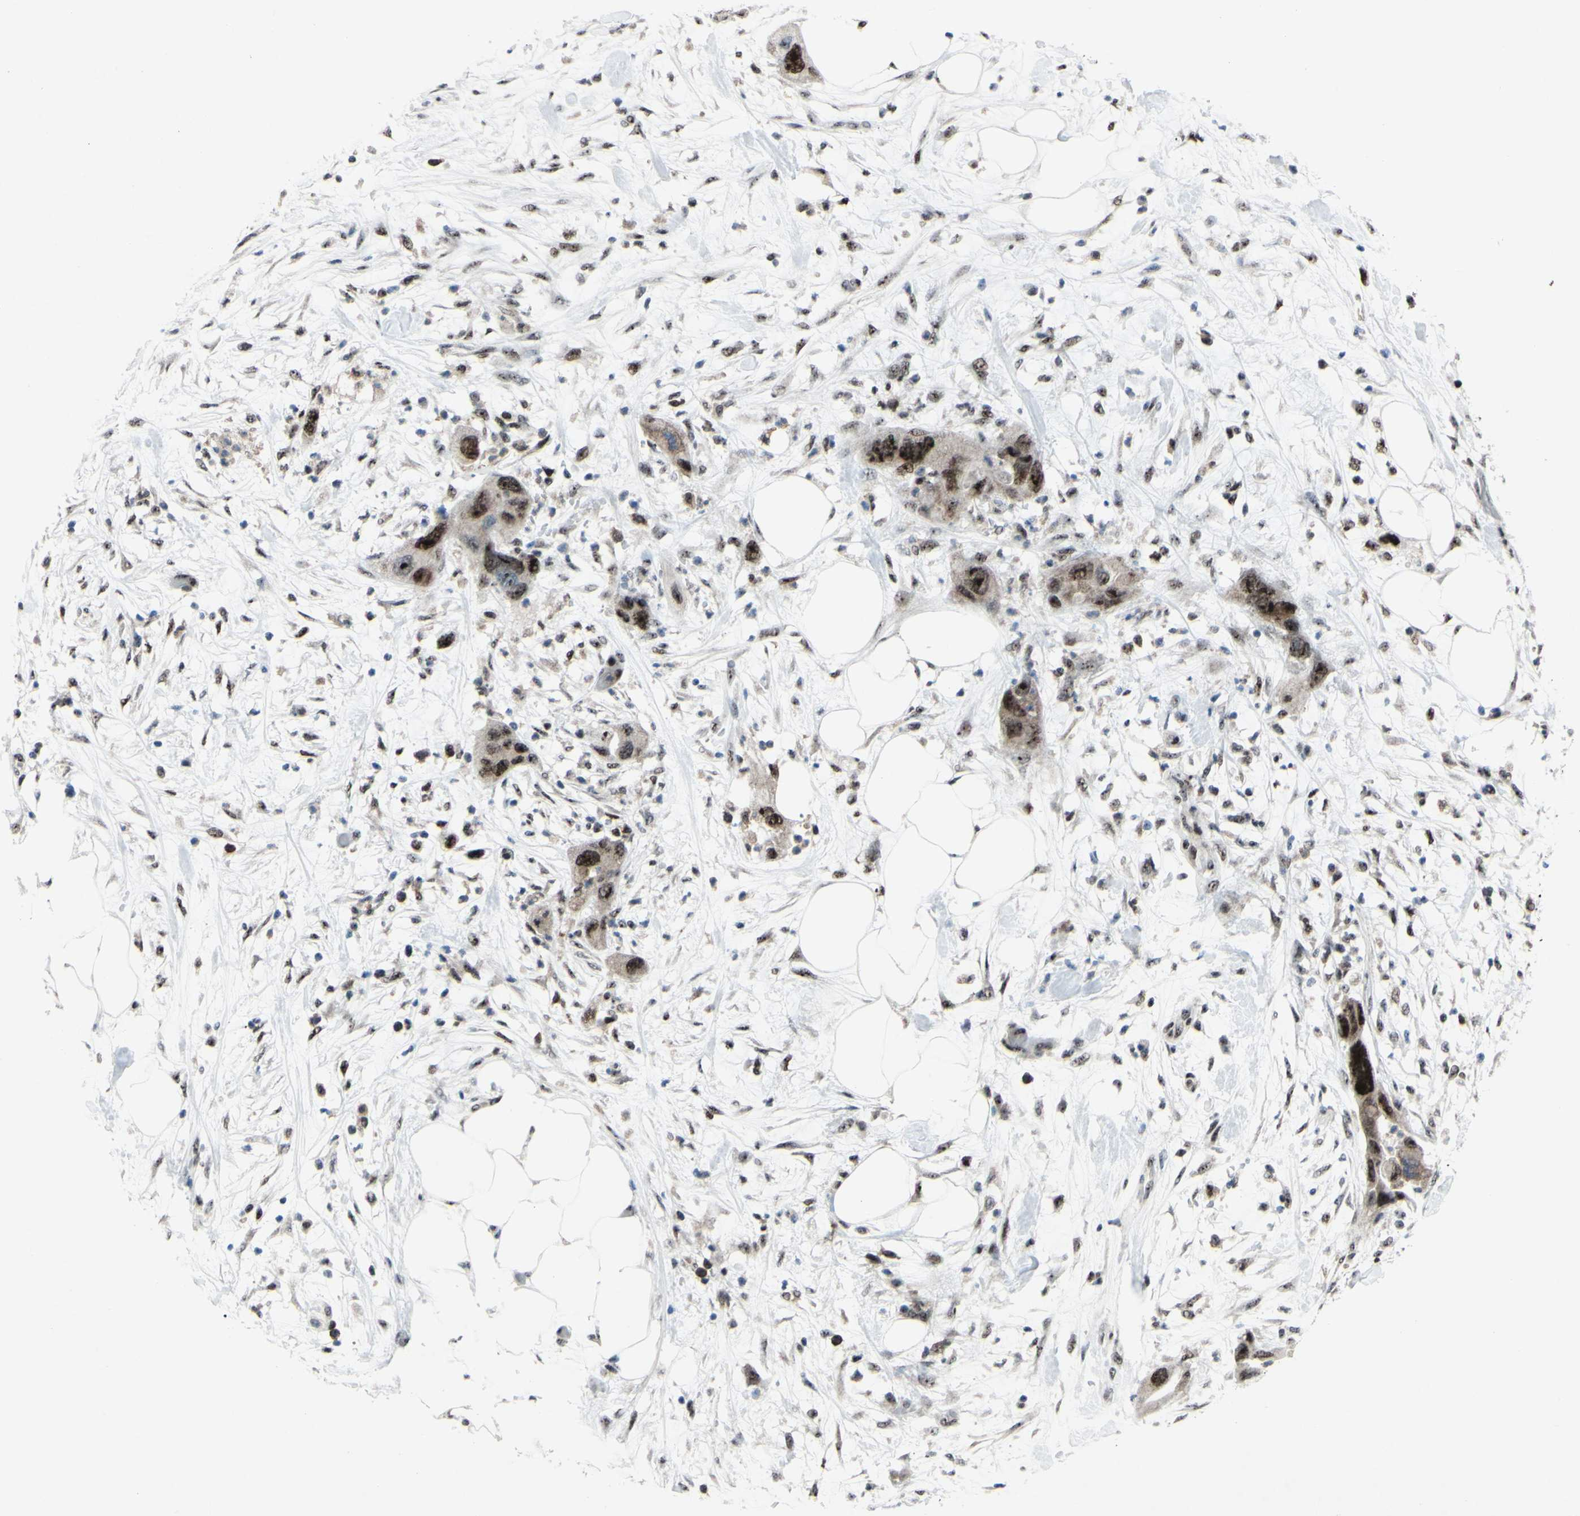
{"staining": {"intensity": "moderate", "quantity": ">75%", "location": "nuclear"}, "tissue": "pancreatic cancer", "cell_type": "Tumor cells", "image_type": "cancer", "snomed": [{"axis": "morphology", "description": "Adenocarcinoma, NOS"}, {"axis": "topography", "description": "Pancreas"}], "caption": "This histopathology image shows IHC staining of pancreatic adenocarcinoma, with medium moderate nuclear staining in about >75% of tumor cells.", "gene": "POLR1A", "patient": {"sex": "female", "age": 71}}